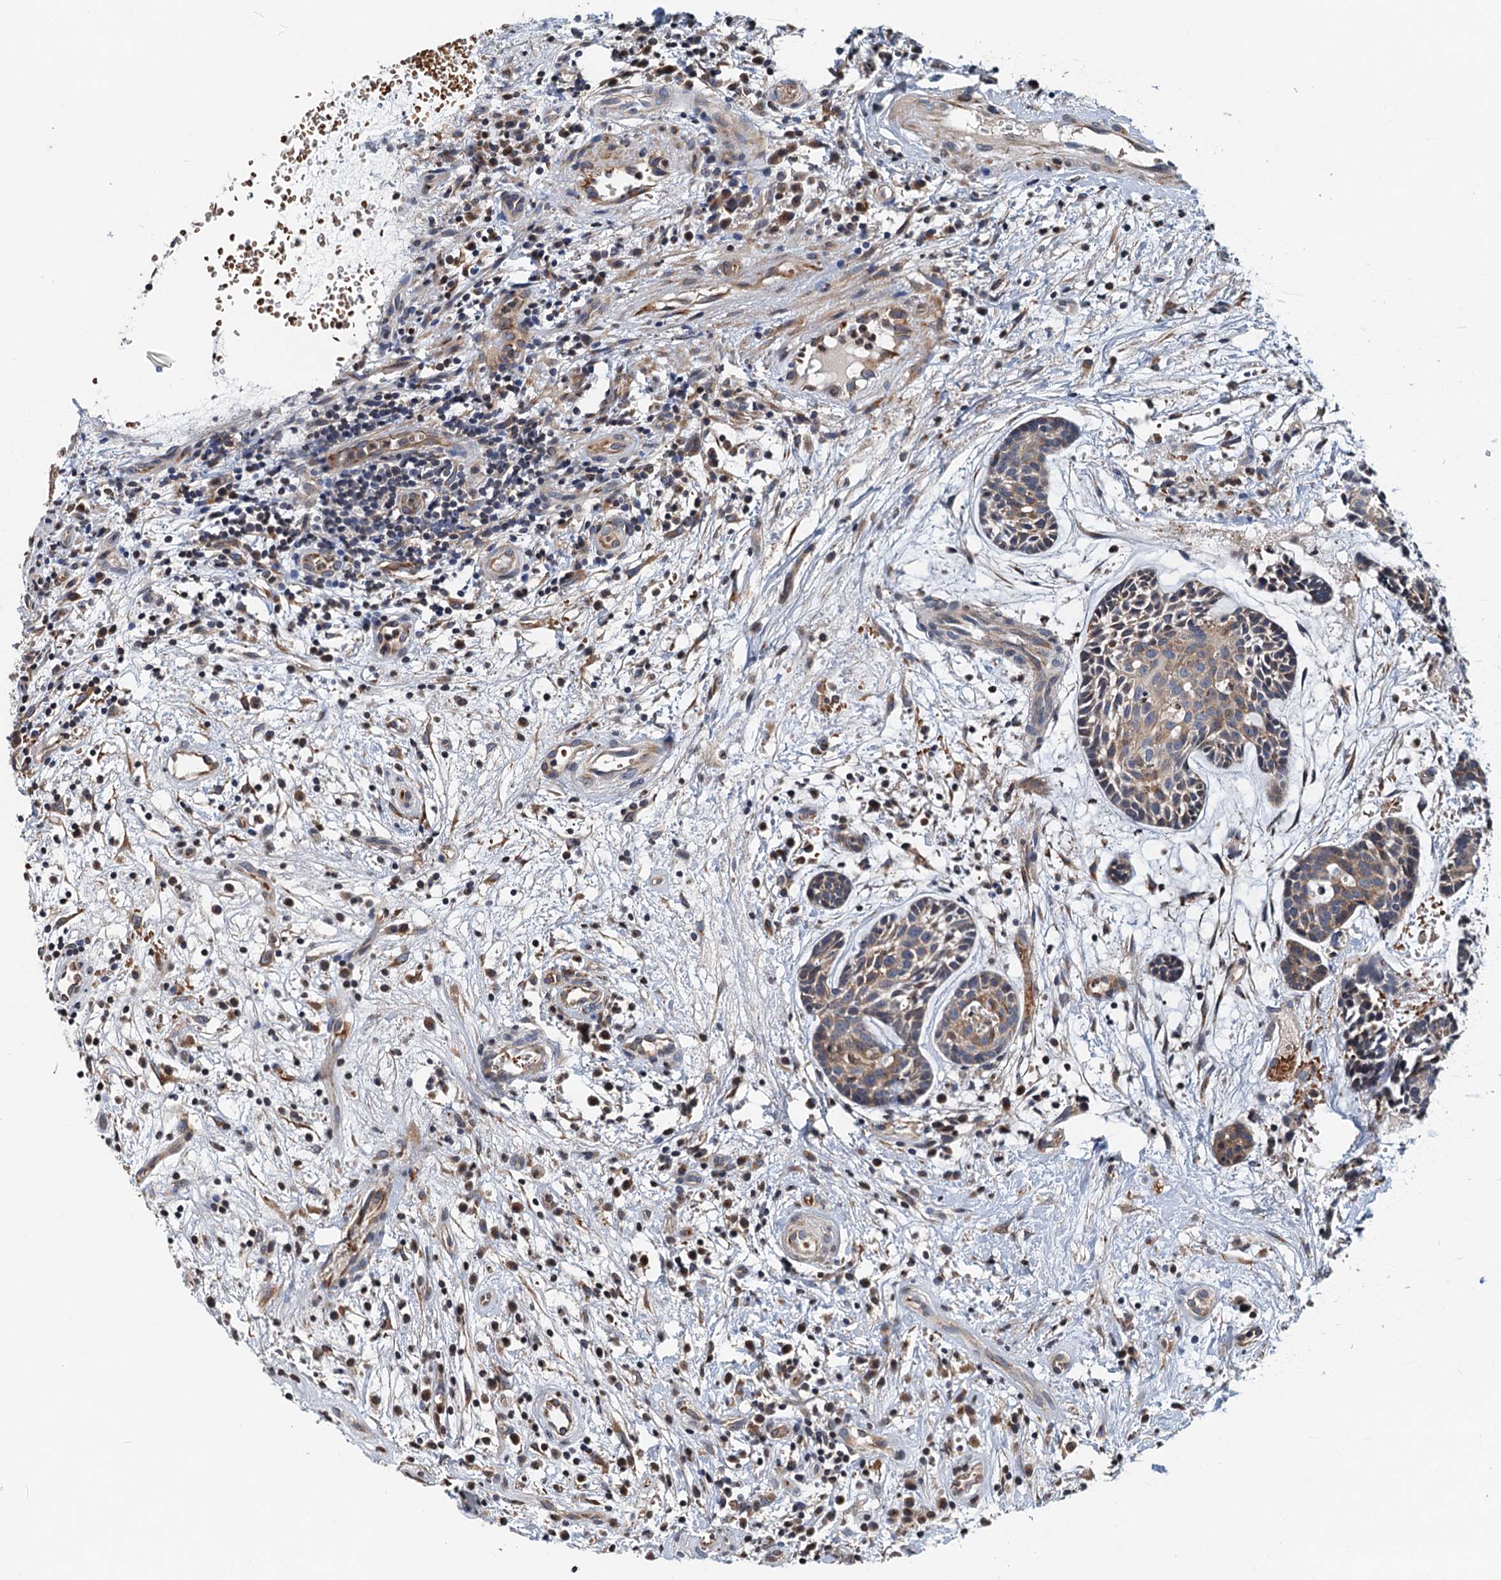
{"staining": {"intensity": "weak", "quantity": "25%-75%", "location": "cytoplasmic/membranous"}, "tissue": "head and neck cancer", "cell_type": "Tumor cells", "image_type": "cancer", "snomed": [{"axis": "morphology", "description": "Adenocarcinoma, NOS"}, {"axis": "topography", "description": "Subcutis"}, {"axis": "topography", "description": "Head-Neck"}], "caption": "Head and neck adenocarcinoma tissue shows weak cytoplasmic/membranous positivity in approximately 25%-75% of tumor cells", "gene": "NBEA", "patient": {"sex": "female", "age": 73}}